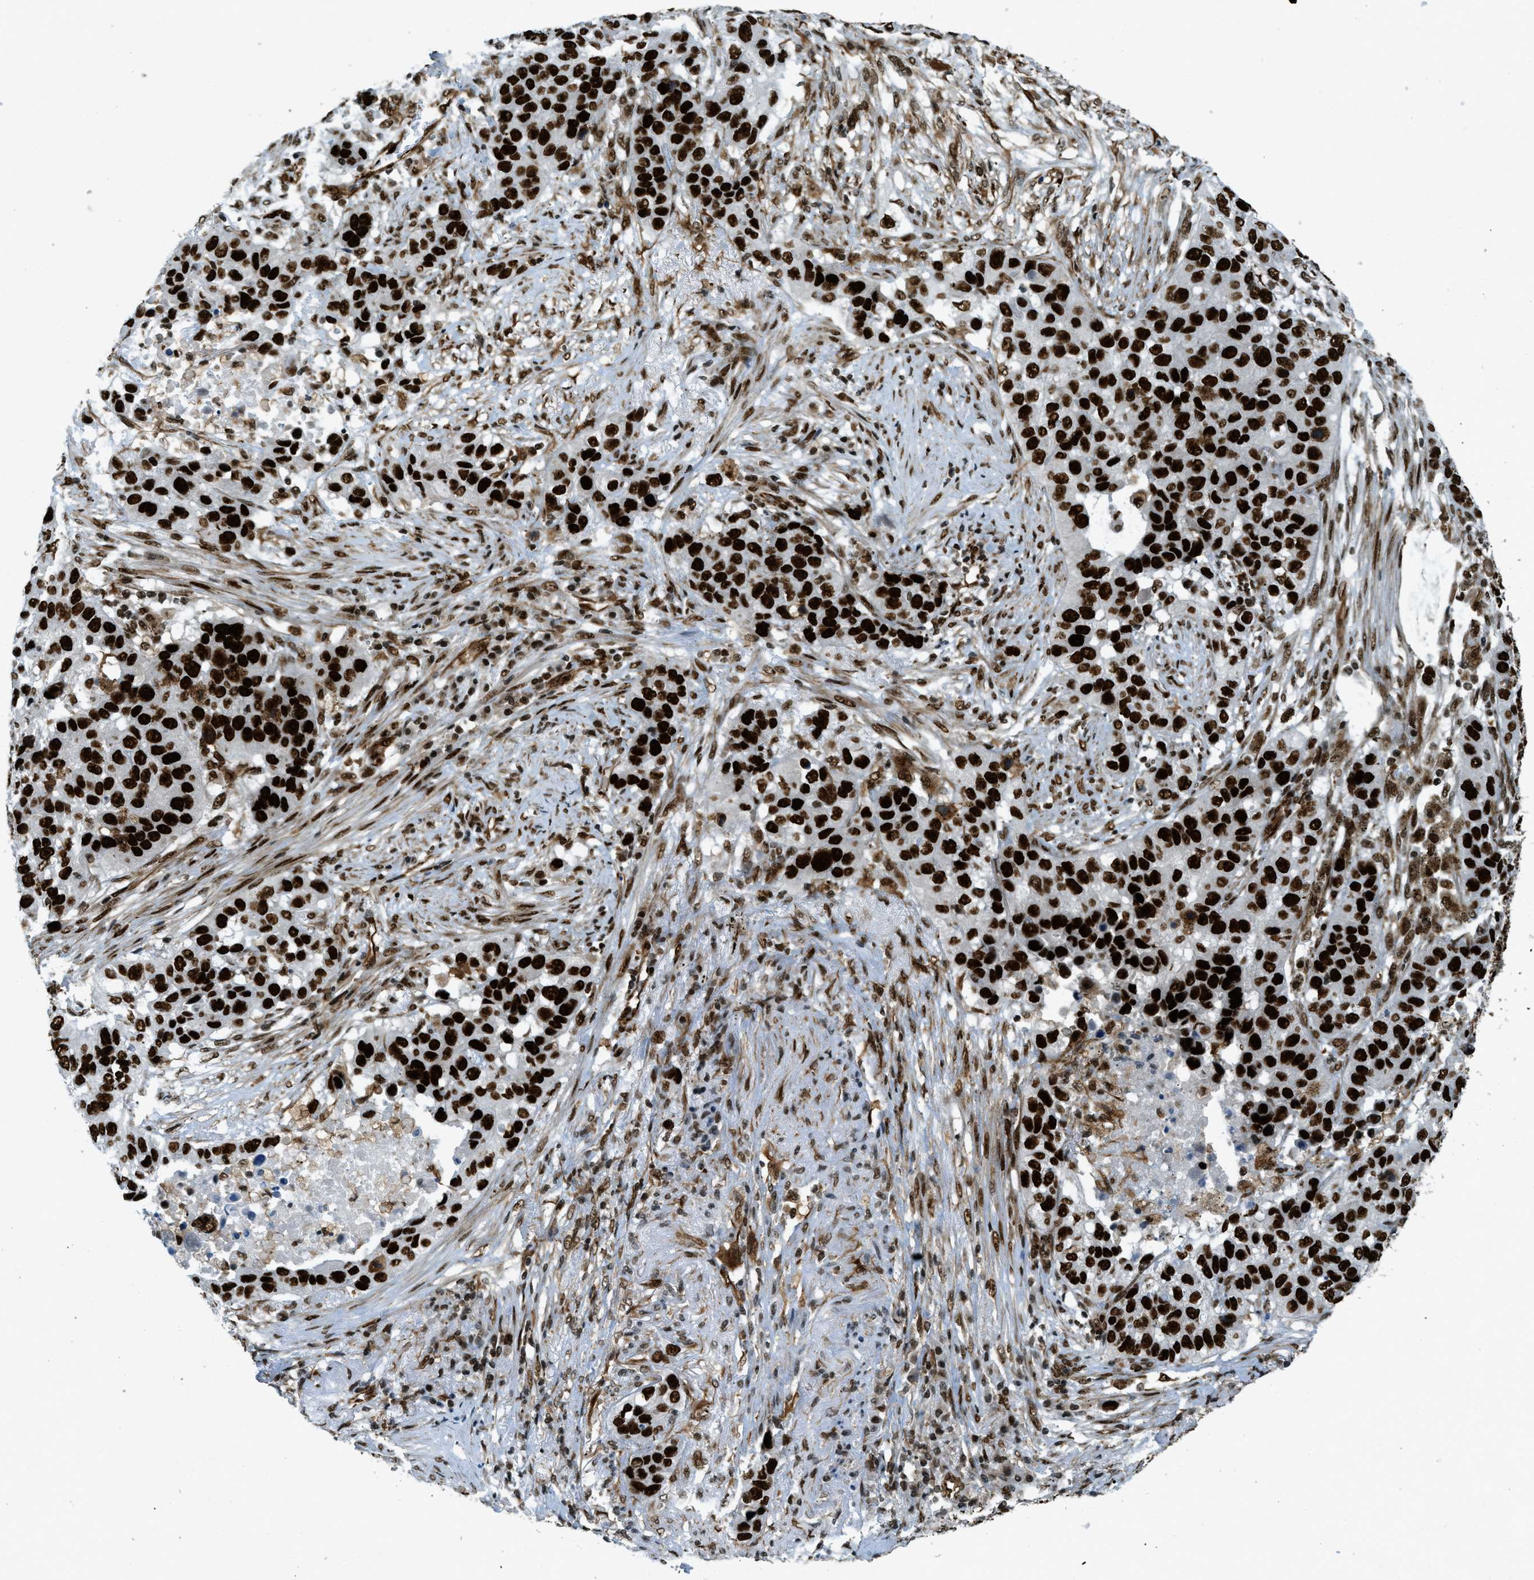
{"staining": {"intensity": "strong", "quantity": ">75%", "location": "nuclear"}, "tissue": "lung cancer", "cell_type": "Tumor cells", "image_type": "cancer", "snomed": [{"axis": "morphology", "description": "Squamous cell carcinoma, NOS"}, {"axis": "topography", "description": "Lung"}], "caption": "The photomicrograph reveals immunohistochemical staining of squamous cell carcinoma (lung). There is strong nuclear expression is identified in about >75% of tumor cells.", "gene": "ZFR", "patient": {"sex": "male", "age": 57}}